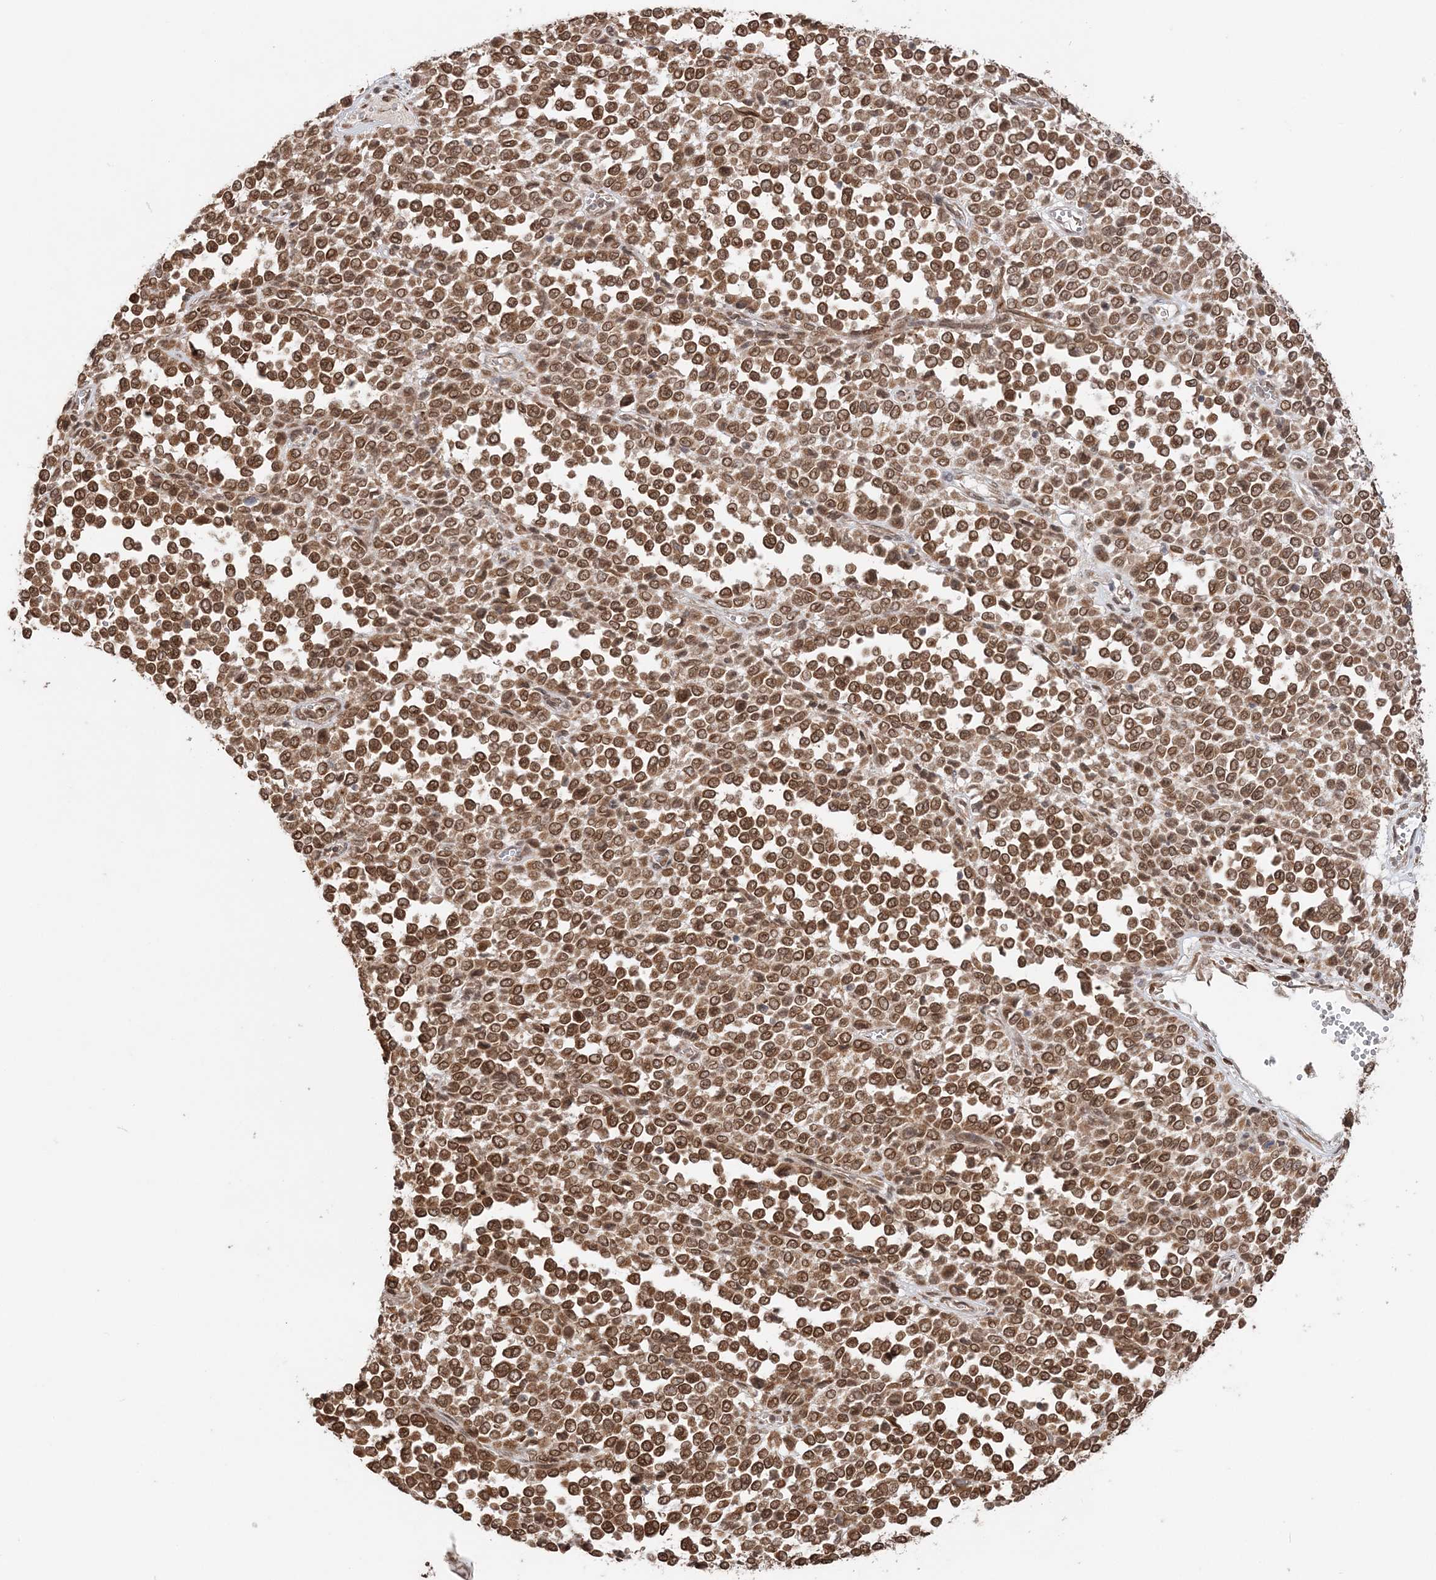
{"staining": {"intensity": "strong", "quantity": ">75%", "location": "cytoplasmic/membranous,nuclear"}, "tissue": "melanoma", "cell_type": "Tumor cells", "image_type": "cancer", "snomed": [{"axis": "morphology", "description": "Malignant melanoma, Metastatic site"}, {"axis": "topography", "description": "Pancreas"}], "caption": "Strong cytoplasmic/membranous and nuclear staining for a protein is identified in approximately >75% of tumor cells of malignant melanoma (metastatic site) using immunohistochemistry (IHC).", "gene": "TMED10", "patient": {"sex": "female", "age": 30}}